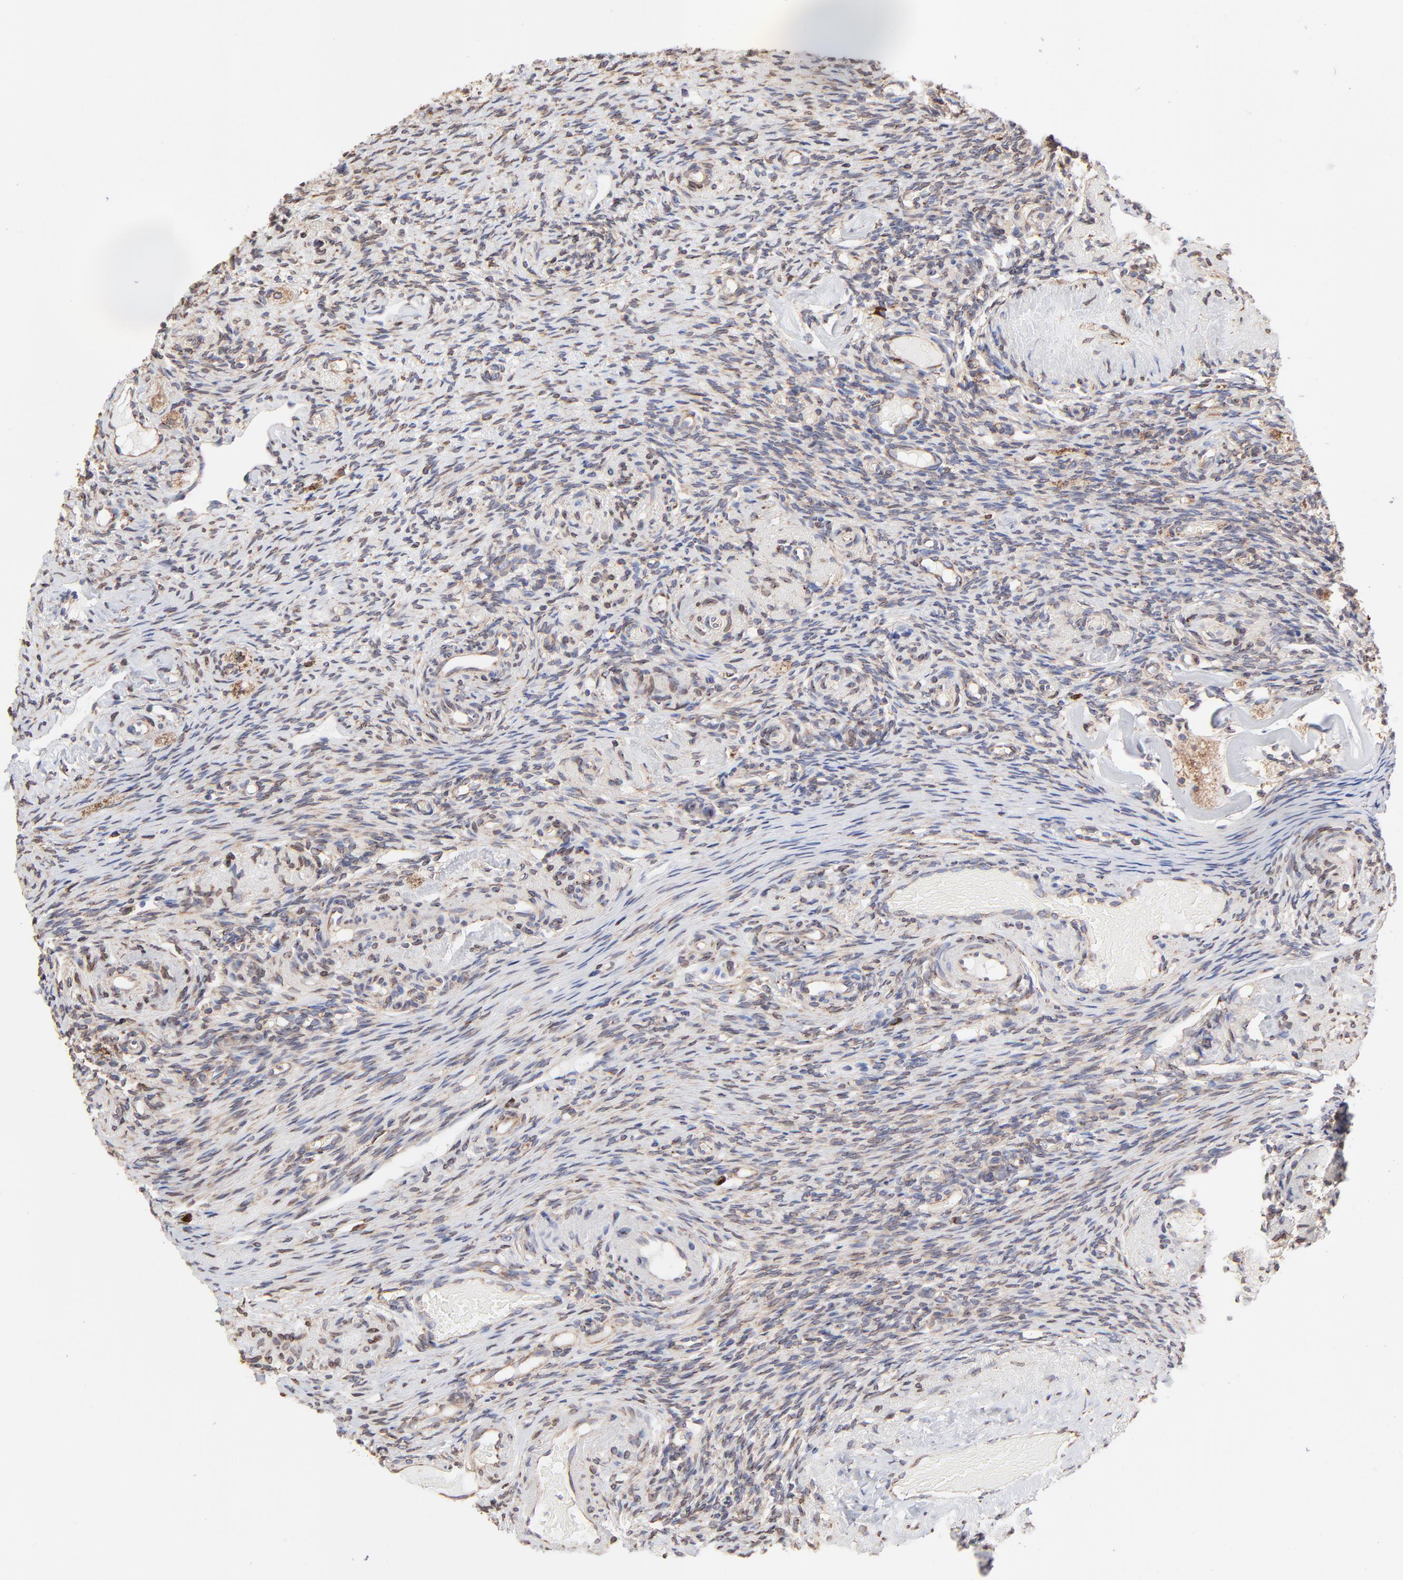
{"staining": {"intensity": "weak", "quantity": "25%-75%", "location": "cytoplasmic/membranous"}, "tissue": "ovary", "cell_type": "Ovarian stroma cells", "image_type": "normal", "snomed": [{"axis": "morphology", "description": "Normal tissue, NOS"}, {"axis": "topography", "description": "Ovary"}], "caption": "DAB (3,3'-diaminobenzidine) immunohistochemical staining of benign ovary demonstrates weak cytoplasmic/membranous protein positivity in approximately 25%-75% of ovarian stroma cells.", "gene": "LMAN1", "patient": {"sex": "female", "age": 60}}